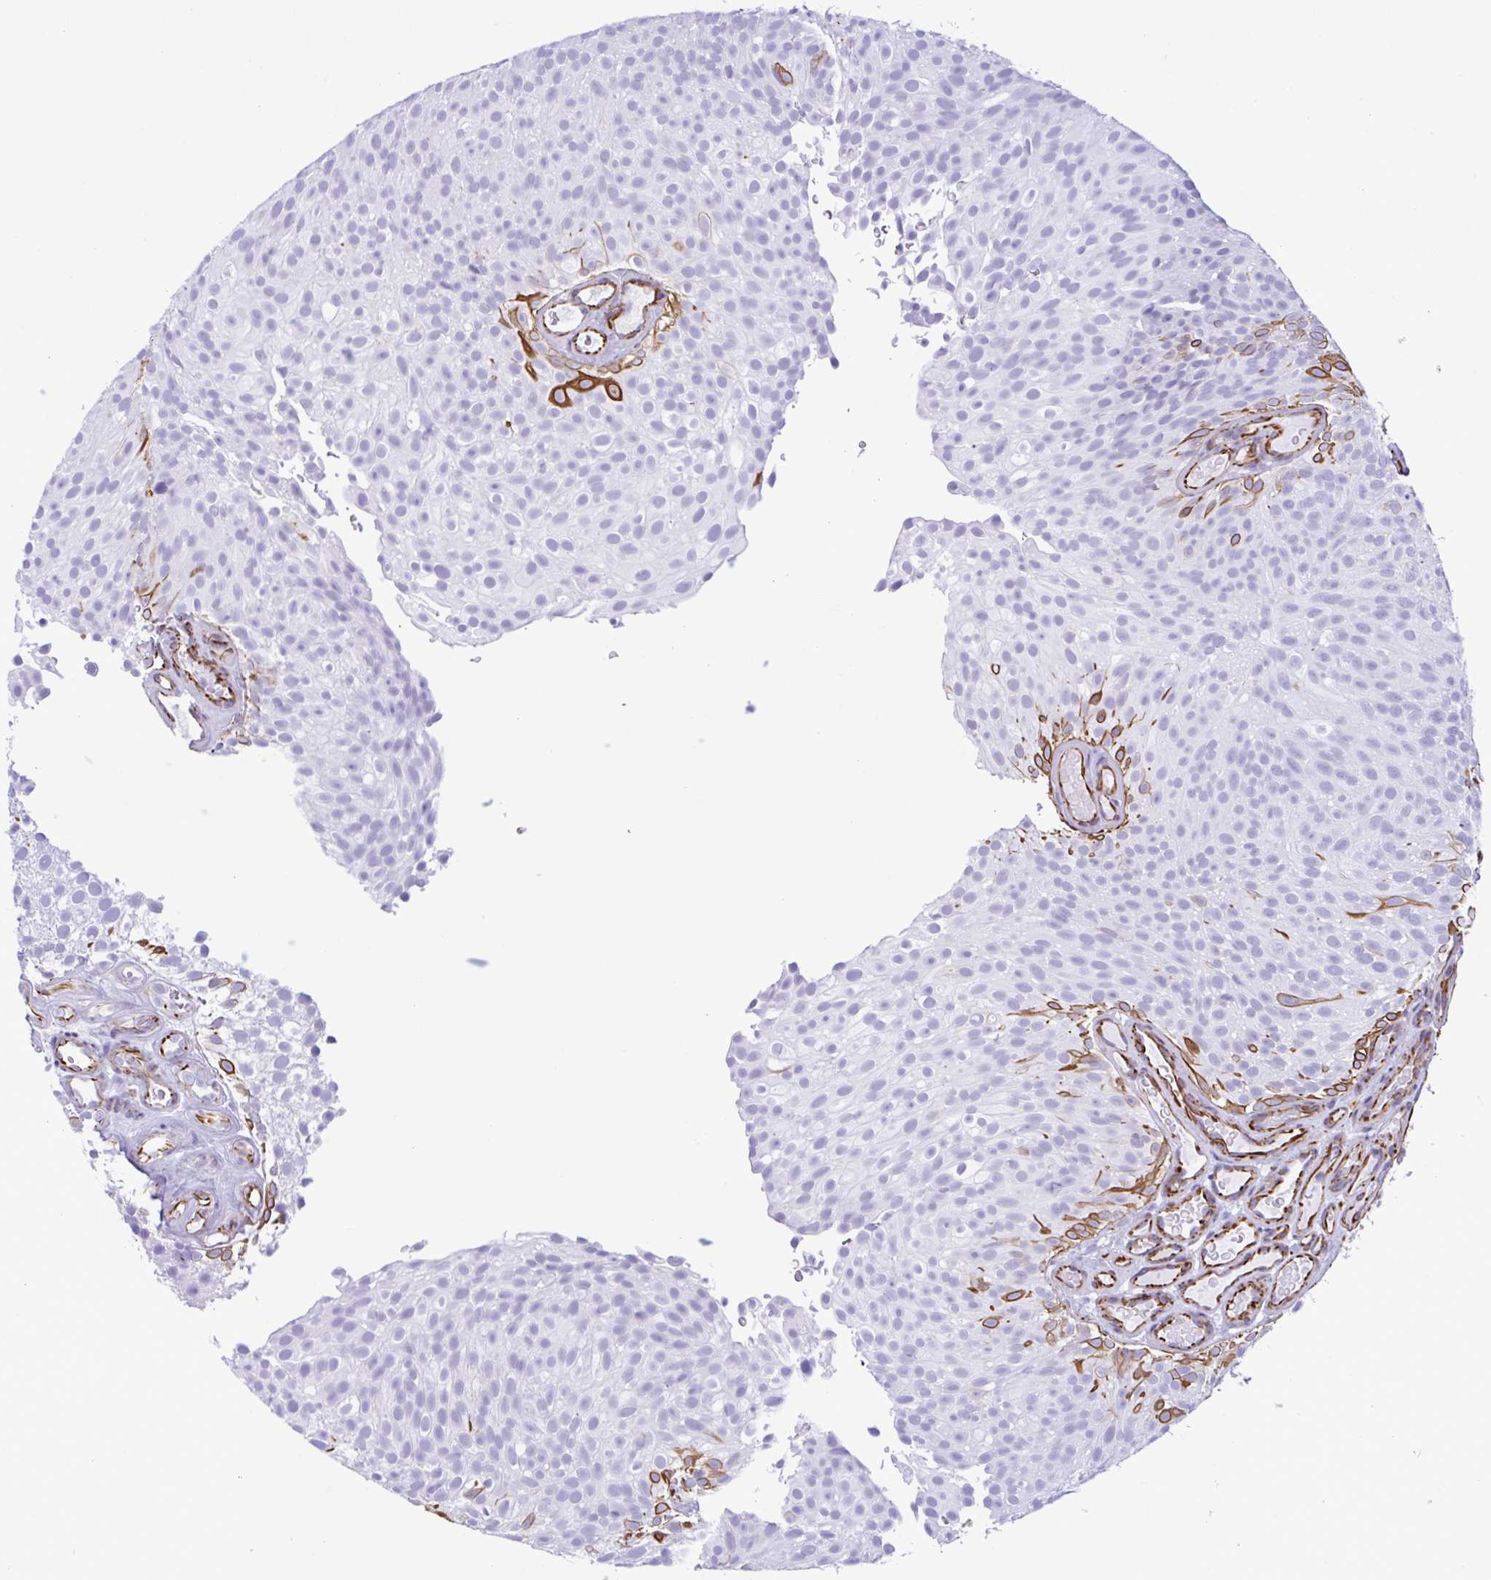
{"staining": {"intensity": "strong", "quantity": "<25%", "location": "cytoplasmic/membranous"}, "tissue": "urothelial cancer", "cell_type": "Tumor cells", "image_type": "cancer", "snomed": [{"axis": "morphology", "description": "Urothelial carcinoma, Low grade"}, {"axis": "topography", "description": "Urinary bladder"}], "caption": "Immunohistochemical staining of urothelial carcinoma (low-grade) displays medium levels of strong cytoplasmic/membranous staining in approximately <25% of tumor cells.", "gene": "SMAD5", "patient": {"sex": "male", "age": 78}}